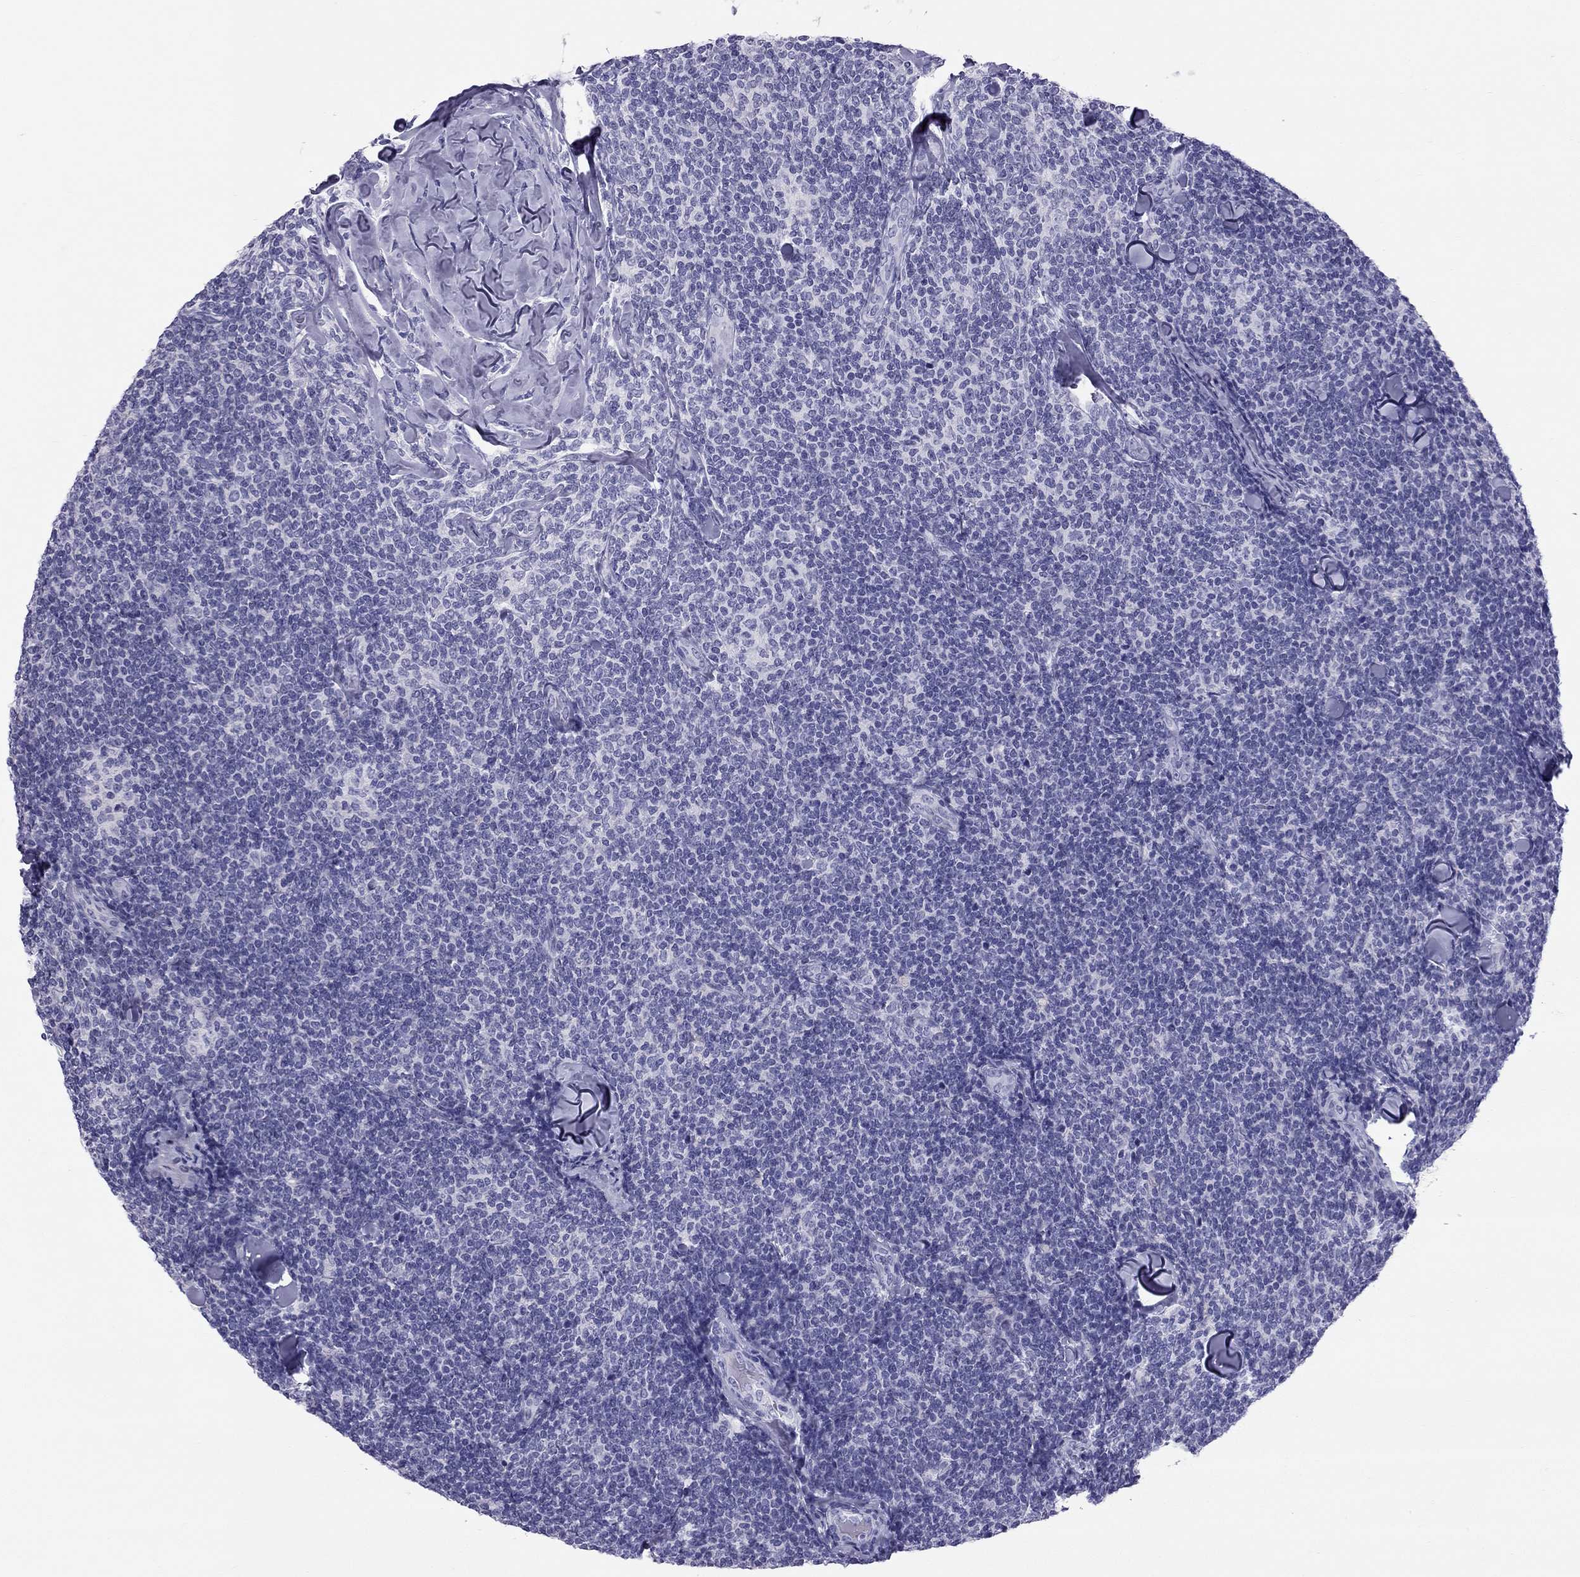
{"staining": {"intensity": "negative", "quantity": "none", "location": "none"}, "tissue": "lymphoma", "cell_type": "Tumor cells", "image_type": "cancer", "snomed": [{"axis": "morphology", "description": "Malignant lymphoma, non-Hodgkin's type, Low grade"}, {"axis": "topography", "description": "Lymph node"}], "caption": "DAB (3,3'-diaminobenzidine) immunohistochemical staining of human lymphoma shows no significant positivity in tumor cells.", "gene": "TRPM3", "patient": {"sex": "female", "age": 56}}